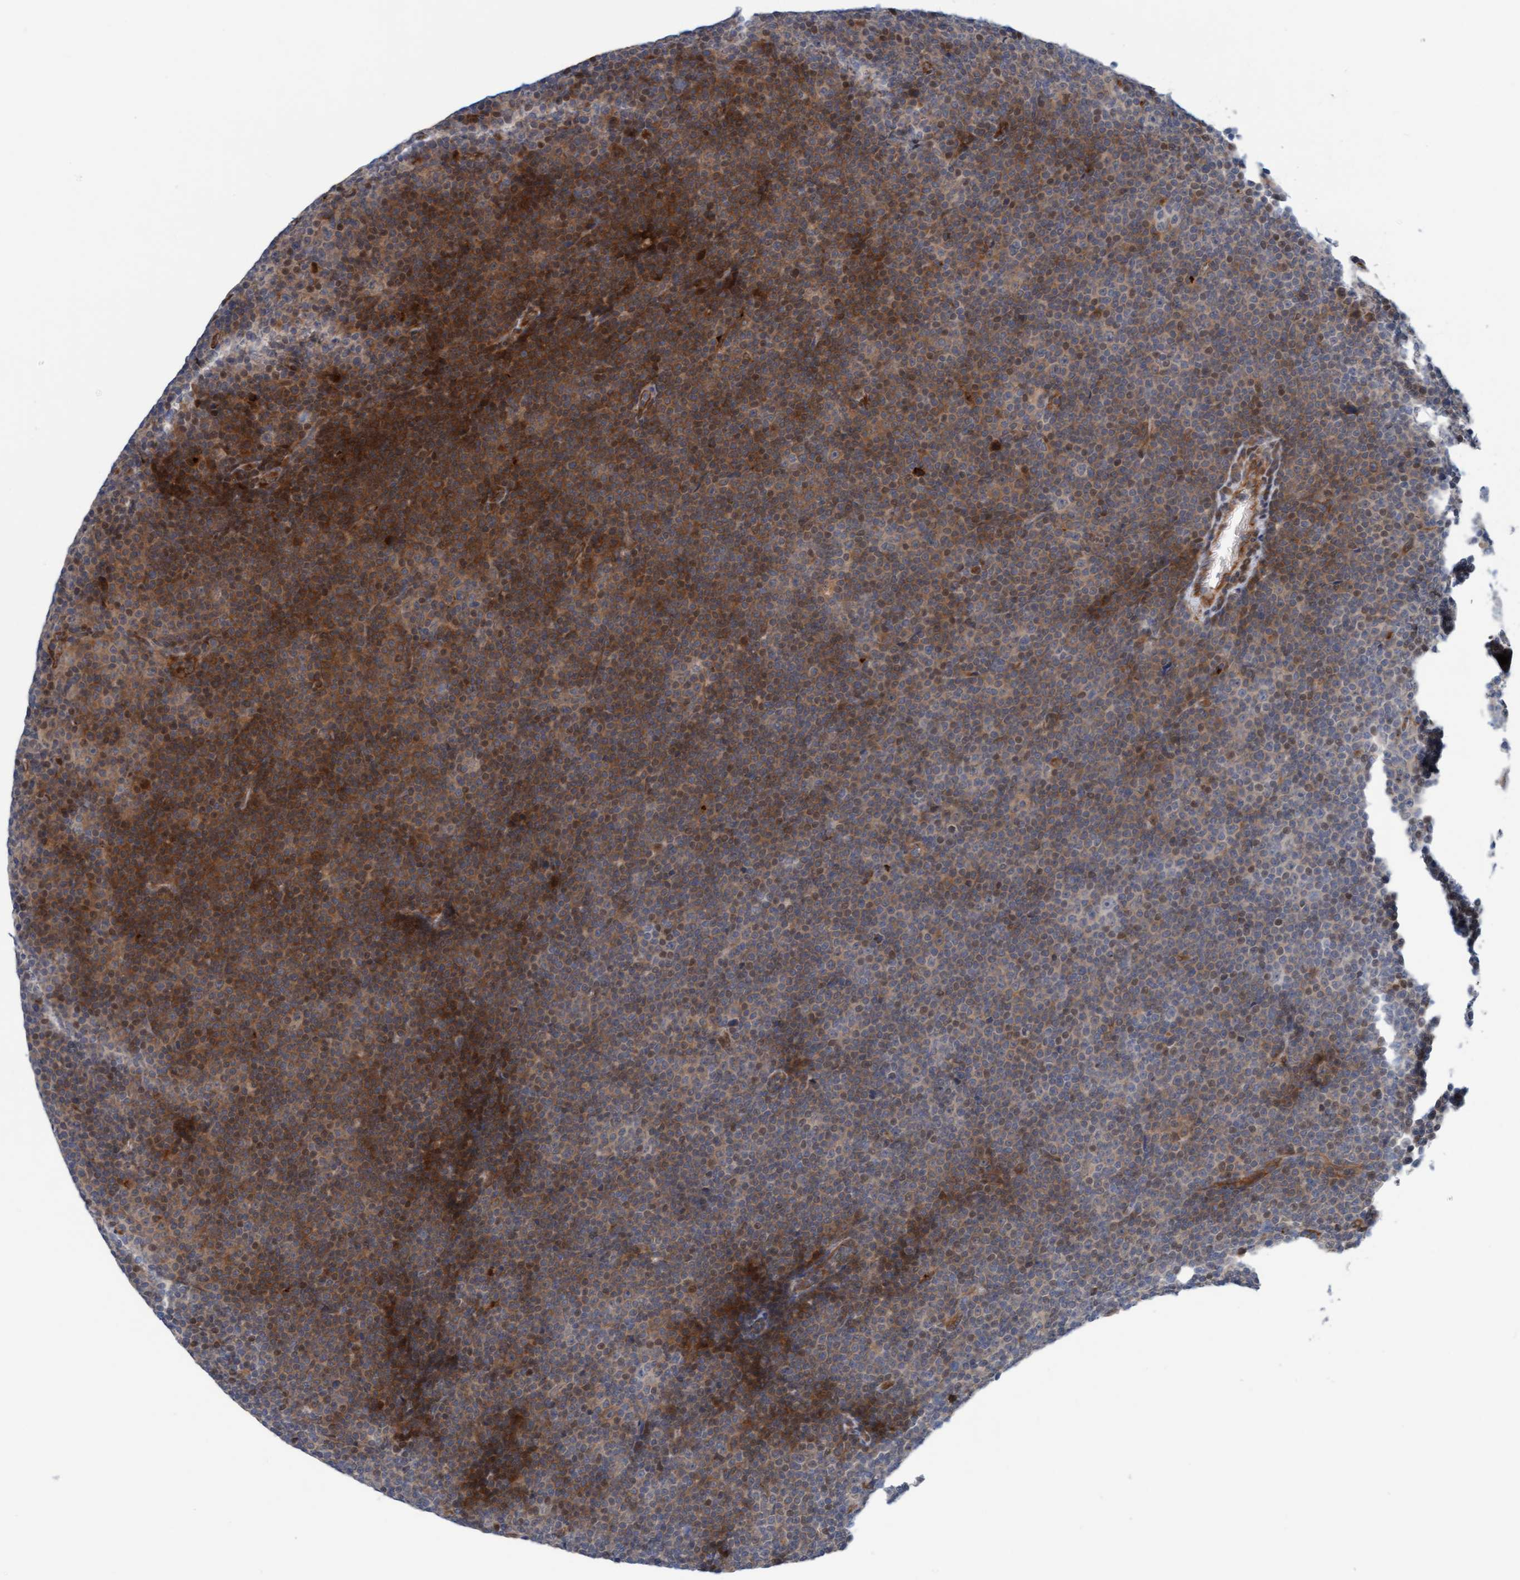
{"staining": {"intensity": "strong", "quantity": "25%-75%", "location": "cytoplasmic/membranous"}, "tissue": "lymphoma", "cell_type": "Tumor cells", "image_type": "cancer", "snomed": [{"axis": "morphology", "description": "Malignant lymphoma, non-Hodgkin's type, Low grade"}, {"axis": "topography", "description": "Lymph node"}], "caption": "DAB immunohistochemical staining of lymphoma displays strong cytoplasmic/membranous protein staining in approximately 25%-75% of tumor cells. Nuclei are stained in blue.", "gene": "EIF4EBP1", "patient": {"sex": "female", "age": 67}}